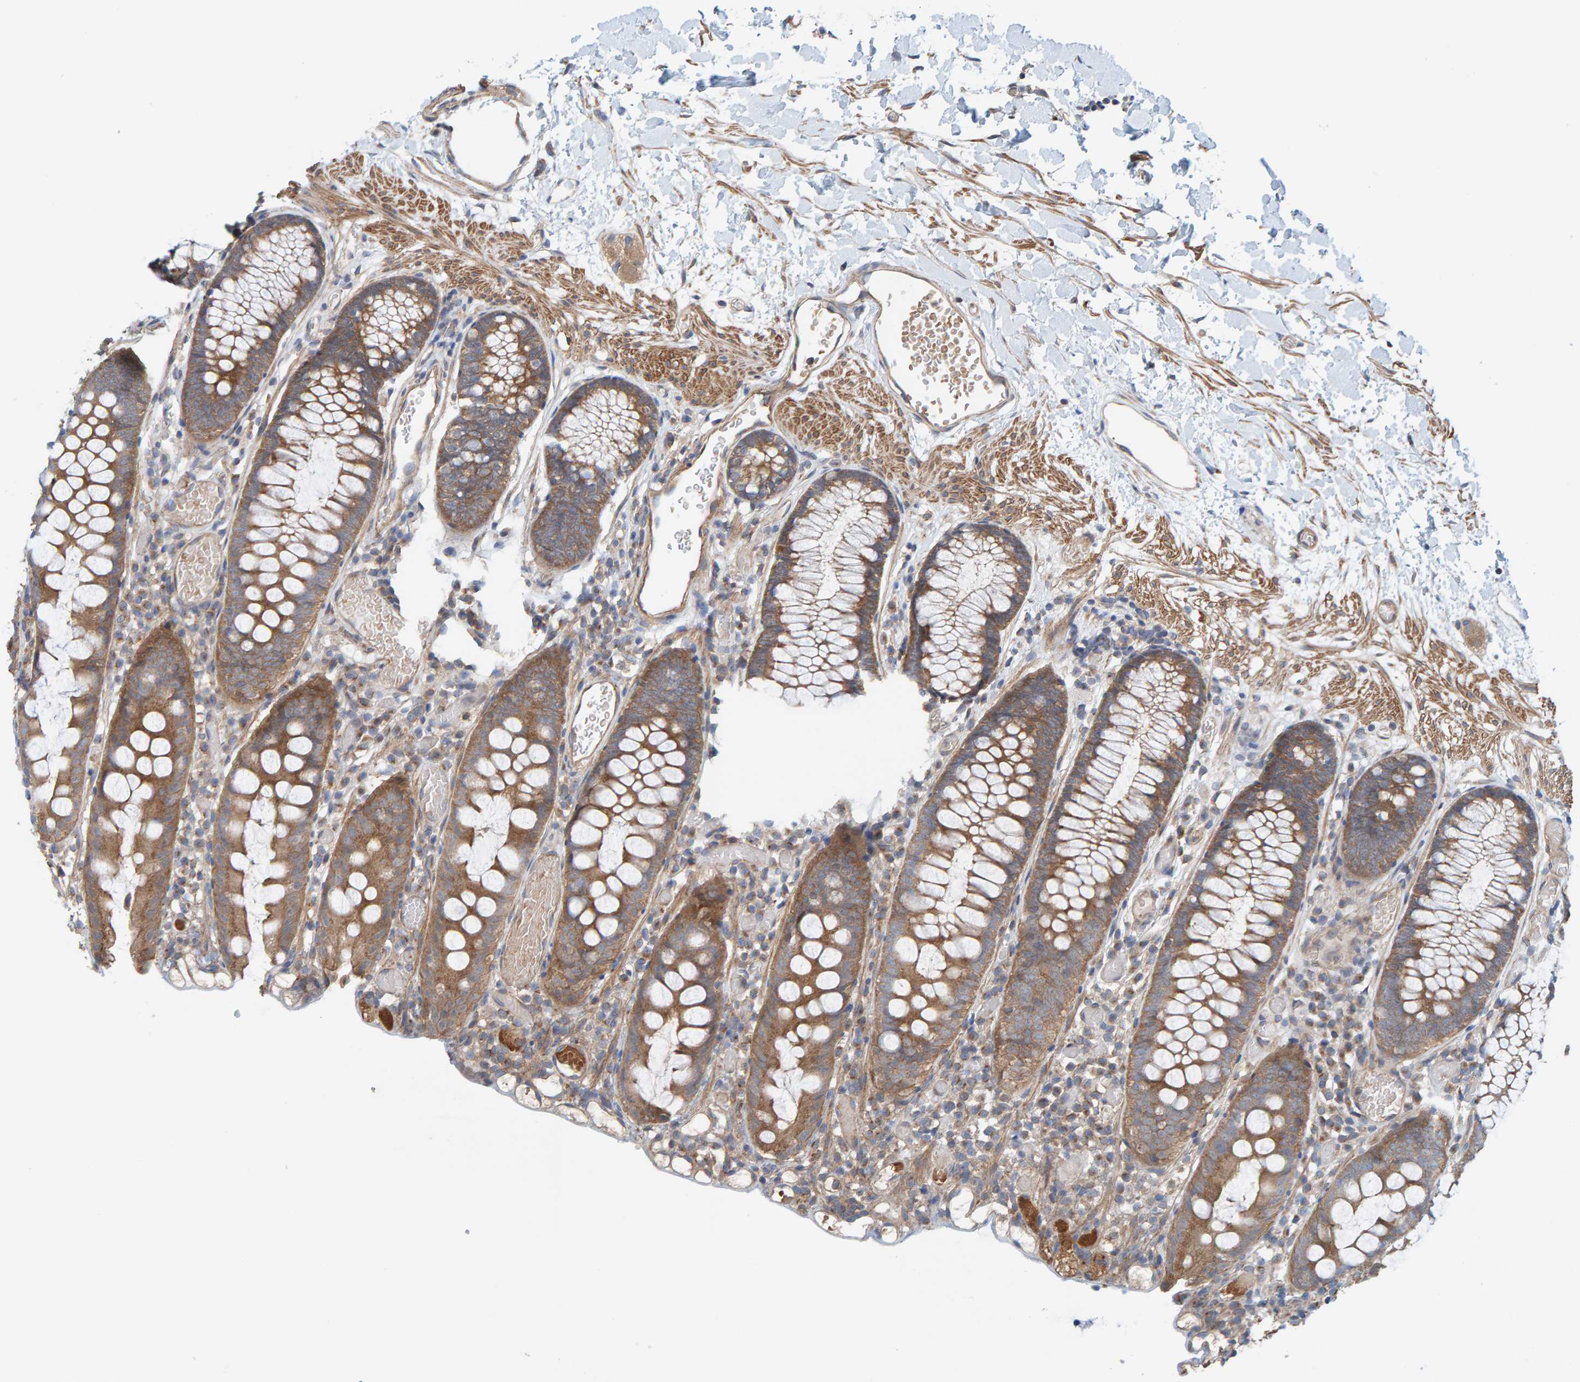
{"staining": {"intensity": "moderate", "quantity": ">75%", "location": "cytoplasmic/membranous"}, "tissue": "colon", "cell_type": "Endothelial cells", "image_type": "normal", "snomed": [{"axis": "morphology", "description": "Normal tissue, NOS"}, {"axis": "topography", "description": "Colon"}], "caption": "An image of colon stained for a protein demonstrates moderate cytoplasmic/membranous brown staining in endothelial cells. The staining was performed using DAB (3,3'-diaminobenzidine), with brown indicating positive protein expression. Nuclei are stained blue with hematoxylin.", "gene": "UBAP1", "patient": {"sex": "male", "age": 14}}